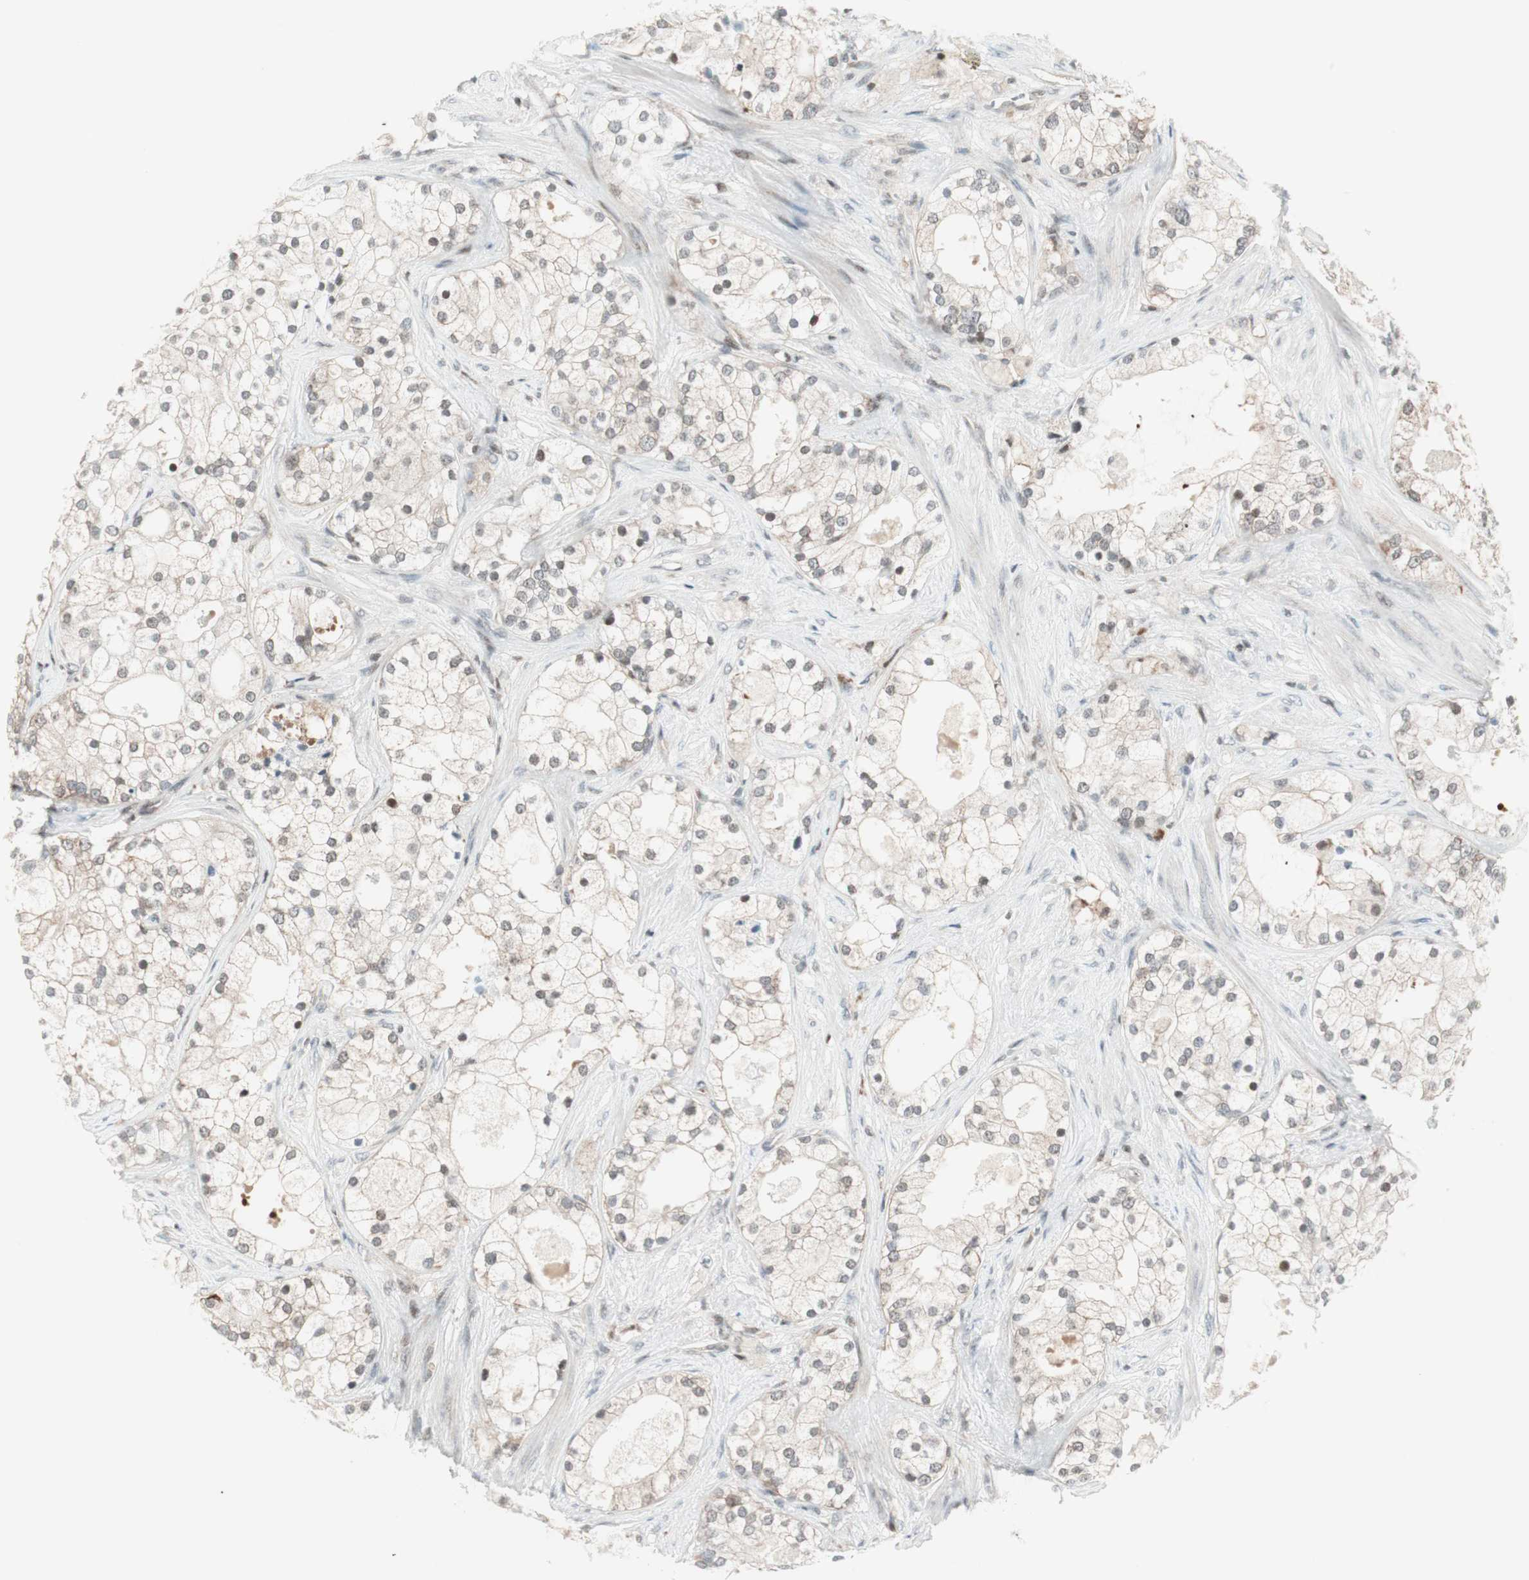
{"staining": {"intensity": "weak", "quantity": "25%-75%", "location": "cytoplasmic/membranous"}, "tissue": "prostate cancer", "cell_type": "Tumor cells", "image_type": "cancer", "snomed": [{"axis": "morphology", "description": "Adenocarcinoma, Low grade"}, {"axis": "topography", "description": "Prostate"}], "caption": "A brown stain labels weak cytoplasmic/membranous positivity of a protein in human prostate low-grade adenocarcinoma tumor cells.", "gene": "TPT1", "patient": {"sex": "male", "age": 58}}